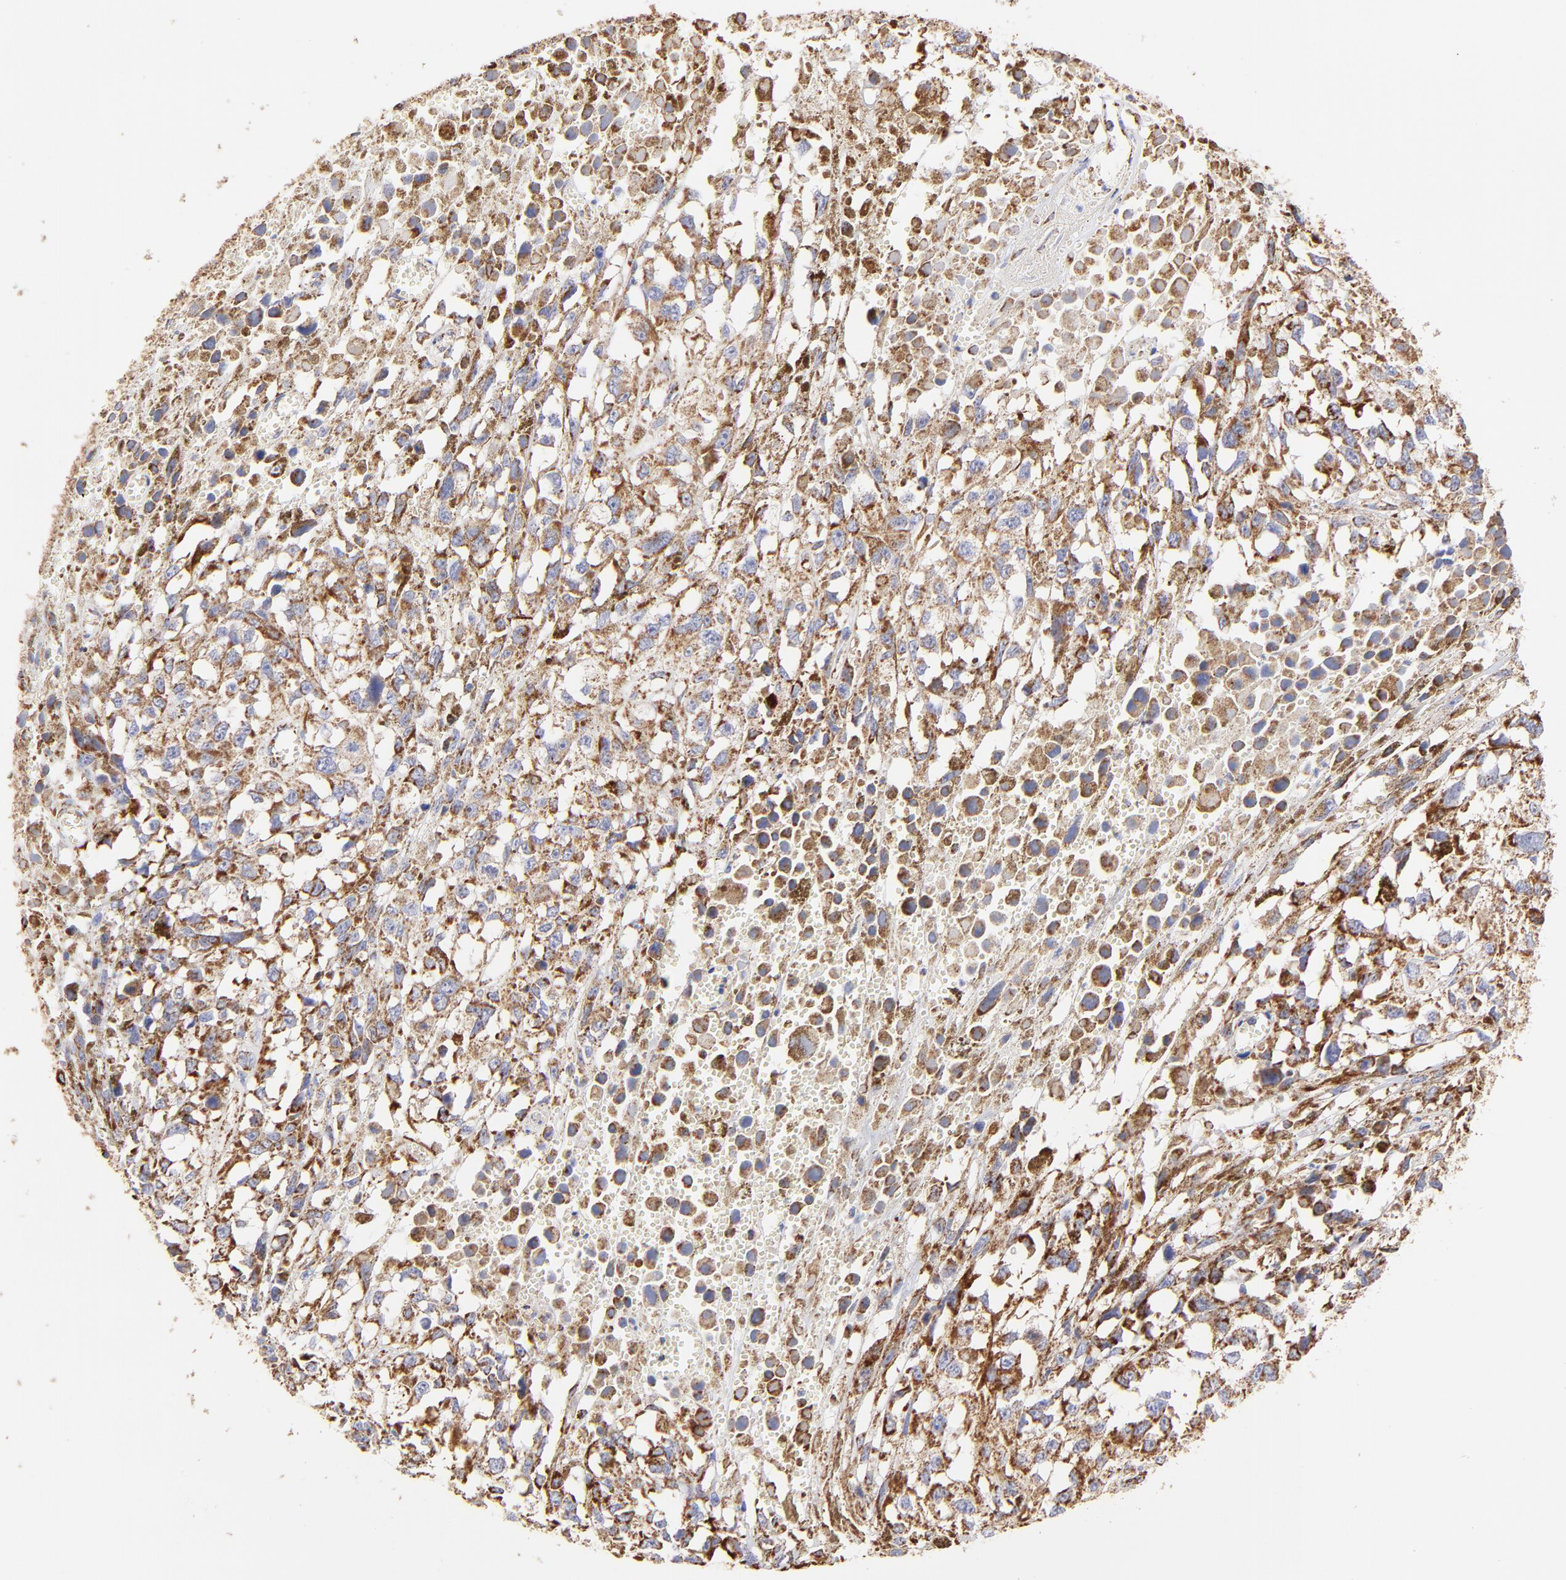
{"staining": {"intensity": "moderate", "quantity": ">75%", "location": "cytoplasmic/membranous"}, "tissue": "melanoma", "cell_type": "Tumor cells", "image_type": "cancer", "snomed": [{"axis": "morphology", "description": "Malignant melanoma, Metastatic site"}, {"axis": "topography", "description": "Lymph node"}], "caption": "Protein analysis of malignant melanoma (metastatic site) tissue shows moderate cytoplasmic/membranous staining in about >75% of tumor cells.", "gene": "ECH1", "patient": {"sex": "male", "age": 59}}